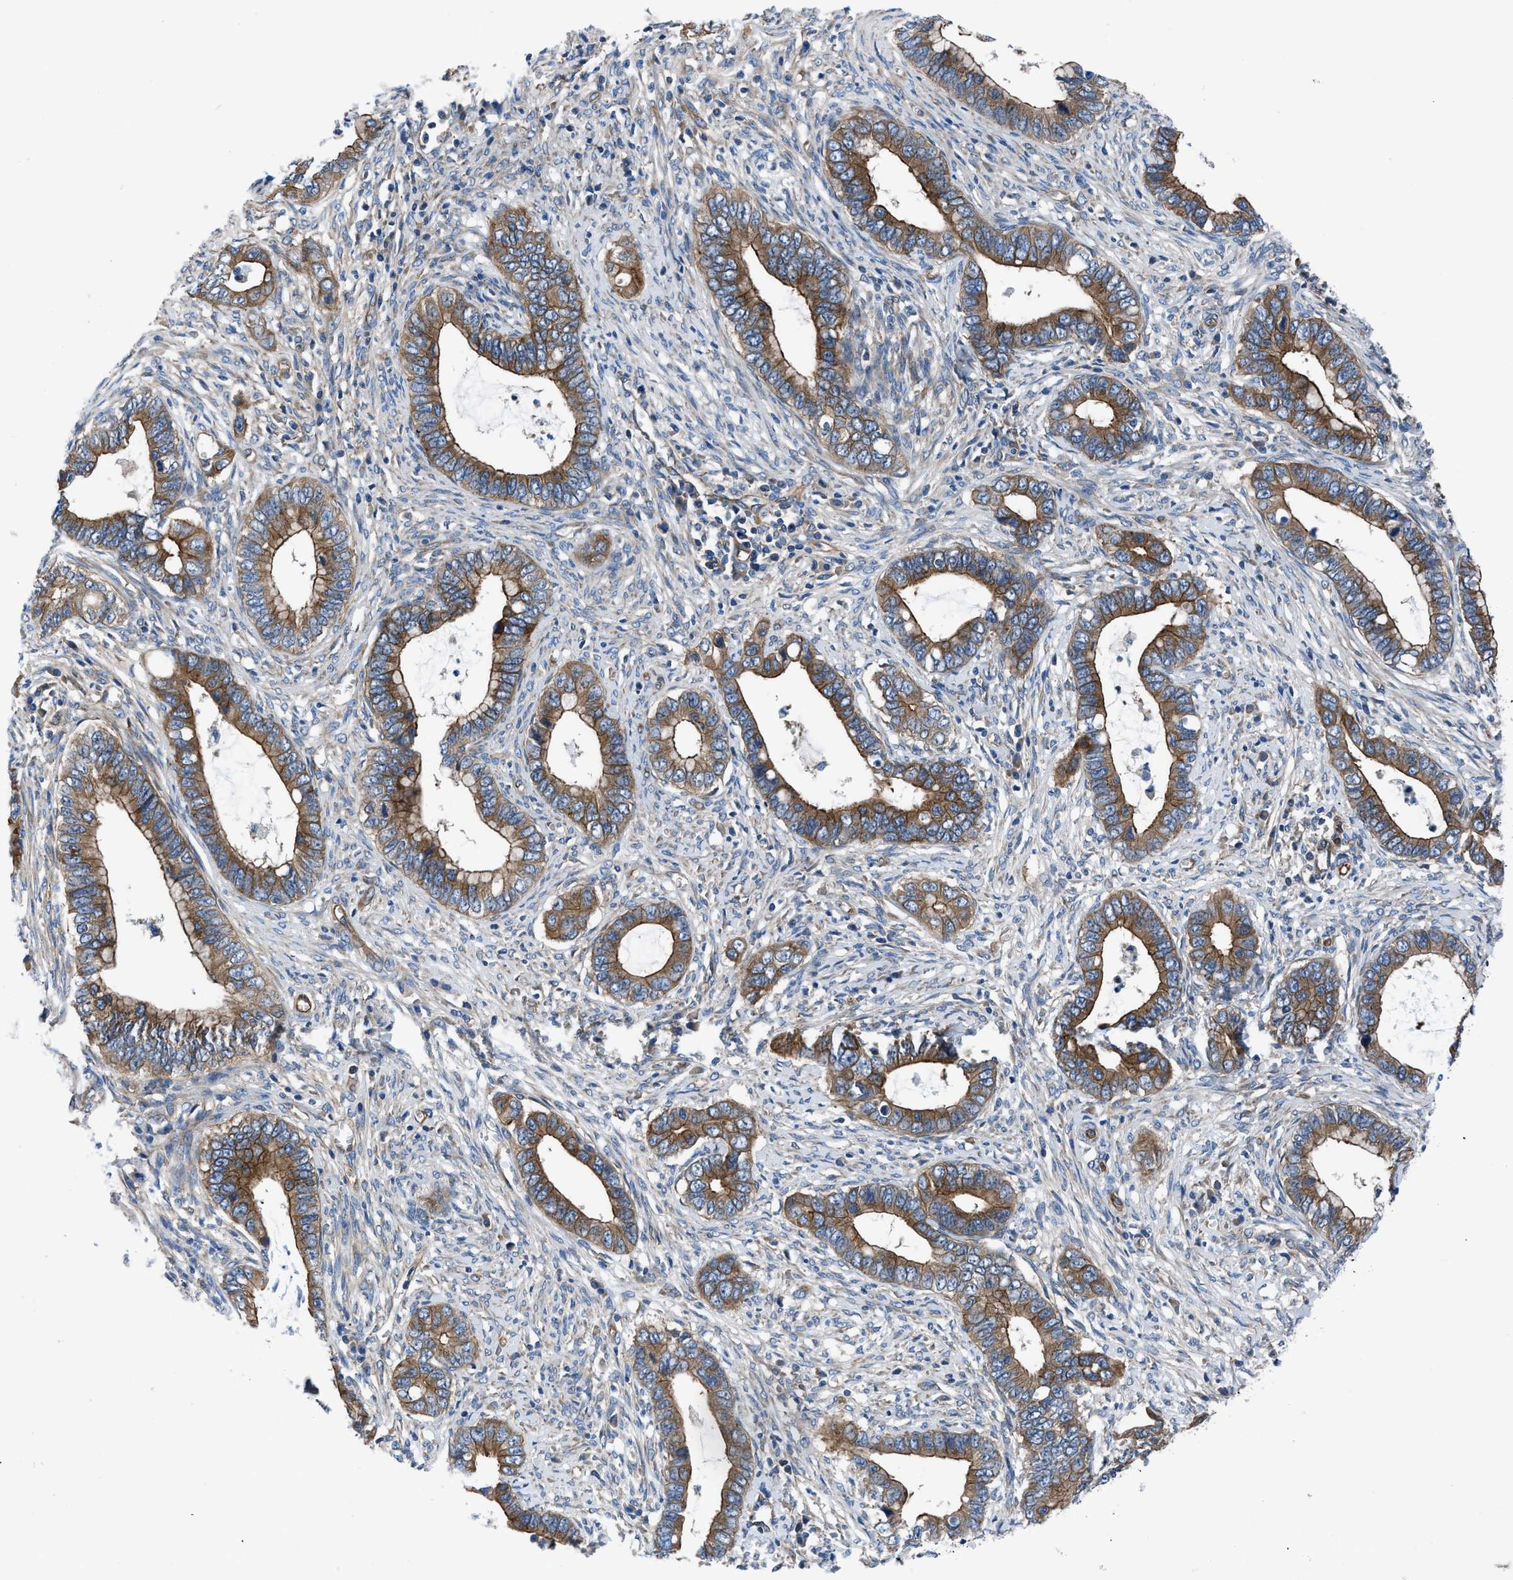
{"staining": {"intensity": "strong", "quantity": ">75%", "location": "cytoplasmic/membranous"}, "tissue": "cervical cancer", "cell_type": "Tumor cells", "image_type": "cancer", "snomed": [{"axis": "morphology", "description": "Adenocarcinoma, NOS"}, {"axis": "topography", "description": "Cervix"}], "caption": "Strong cytoplasmic/membranous protein expression is seen in about >75% of tumor cells in cervical adenocarcinoma.", "gene": "TRIP4", "patient": {"sex": "female", "age": 44}}